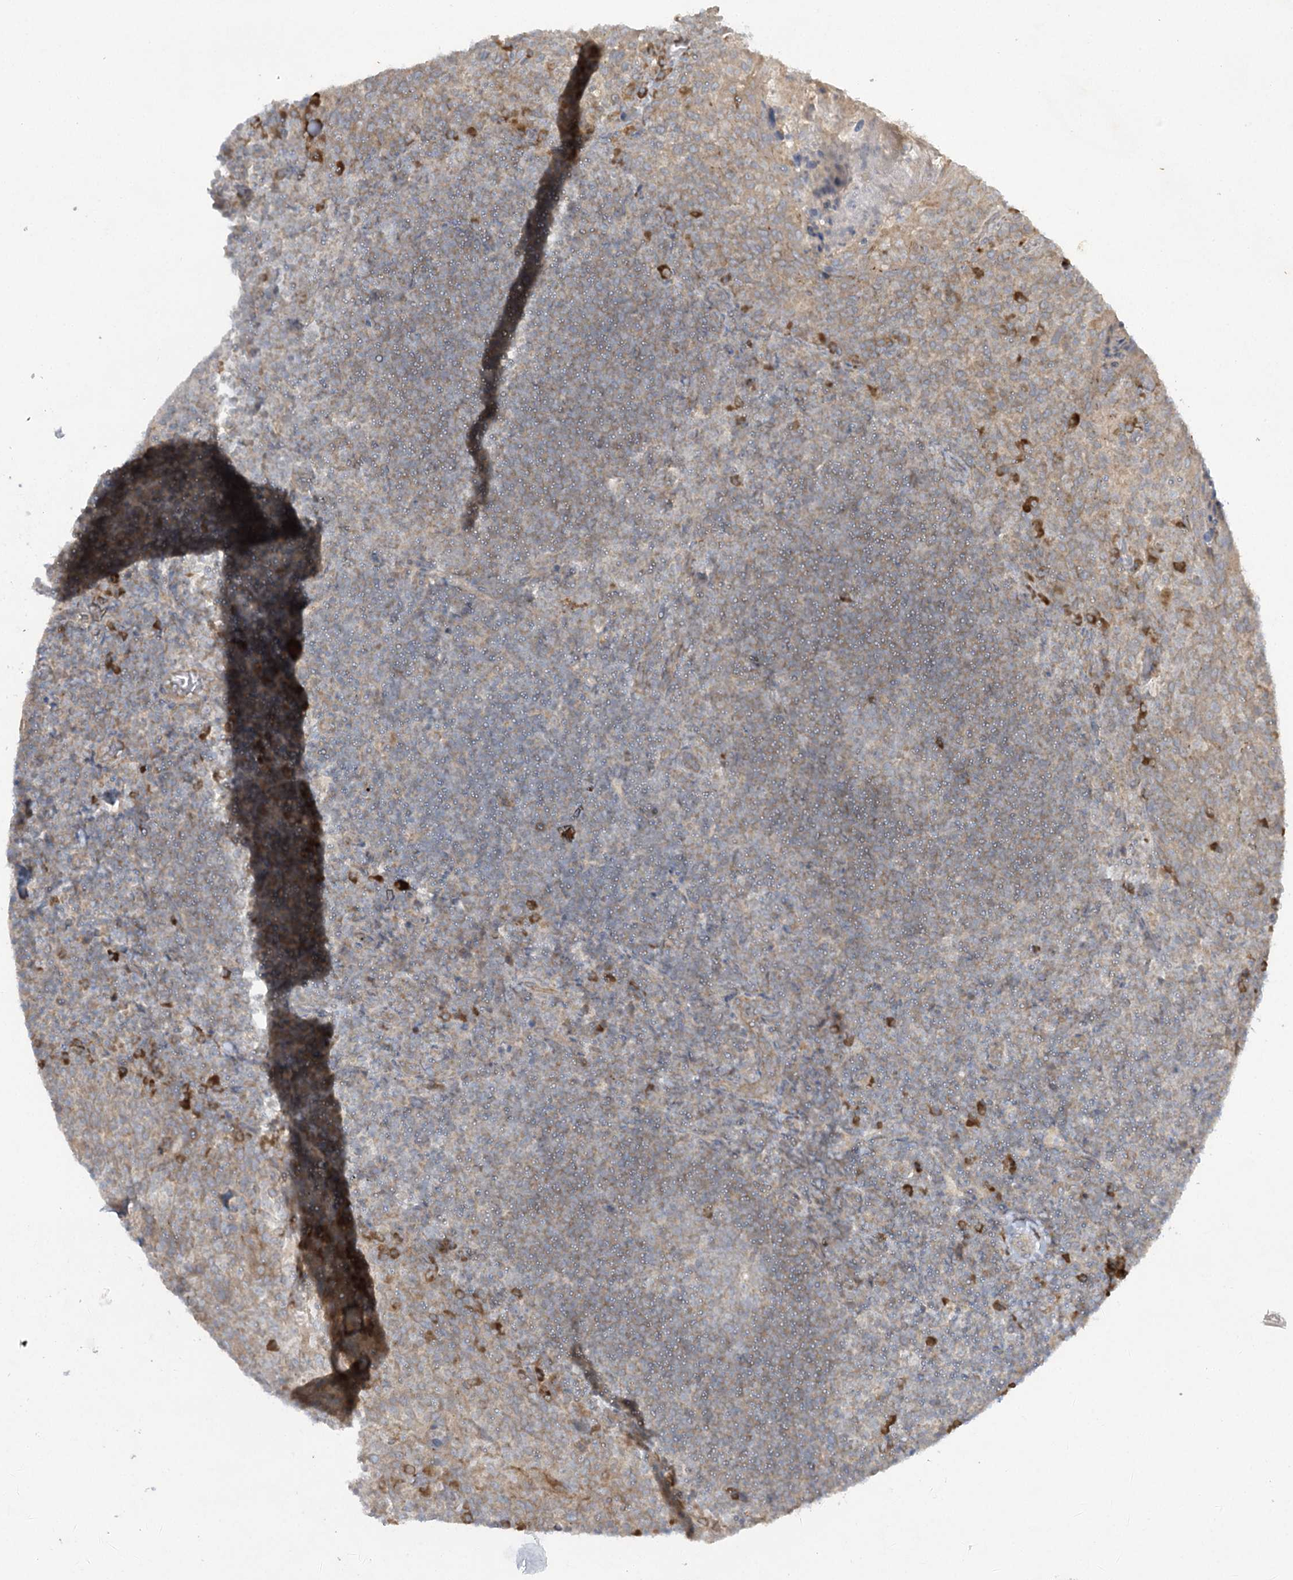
{"staining": {"intensity": "moderate", "quantity": "<25%", "location": "cytoplasmic/membranous"}, "tissue": "tonsil", "cell_type": "Germinal center cells", "image_type": "normal", "snomed": [{"axis": "morphology", "description": "Normal tissue, NOS"}, {"axis": "topography", "description": "Tonsil"}], "caption": "Immunohistochemistry histopathology image of benign tonsil: tonsil stained using immunohistochemistry shows low levels of moderate protein expression localized specifically in the cytoplasmic/membranous of germinal center cells, appearing as a cytoplasmic/membranous brown color.", "gene": "TRAF3IP1", "patient": {"sex": "female", "age": 10}}